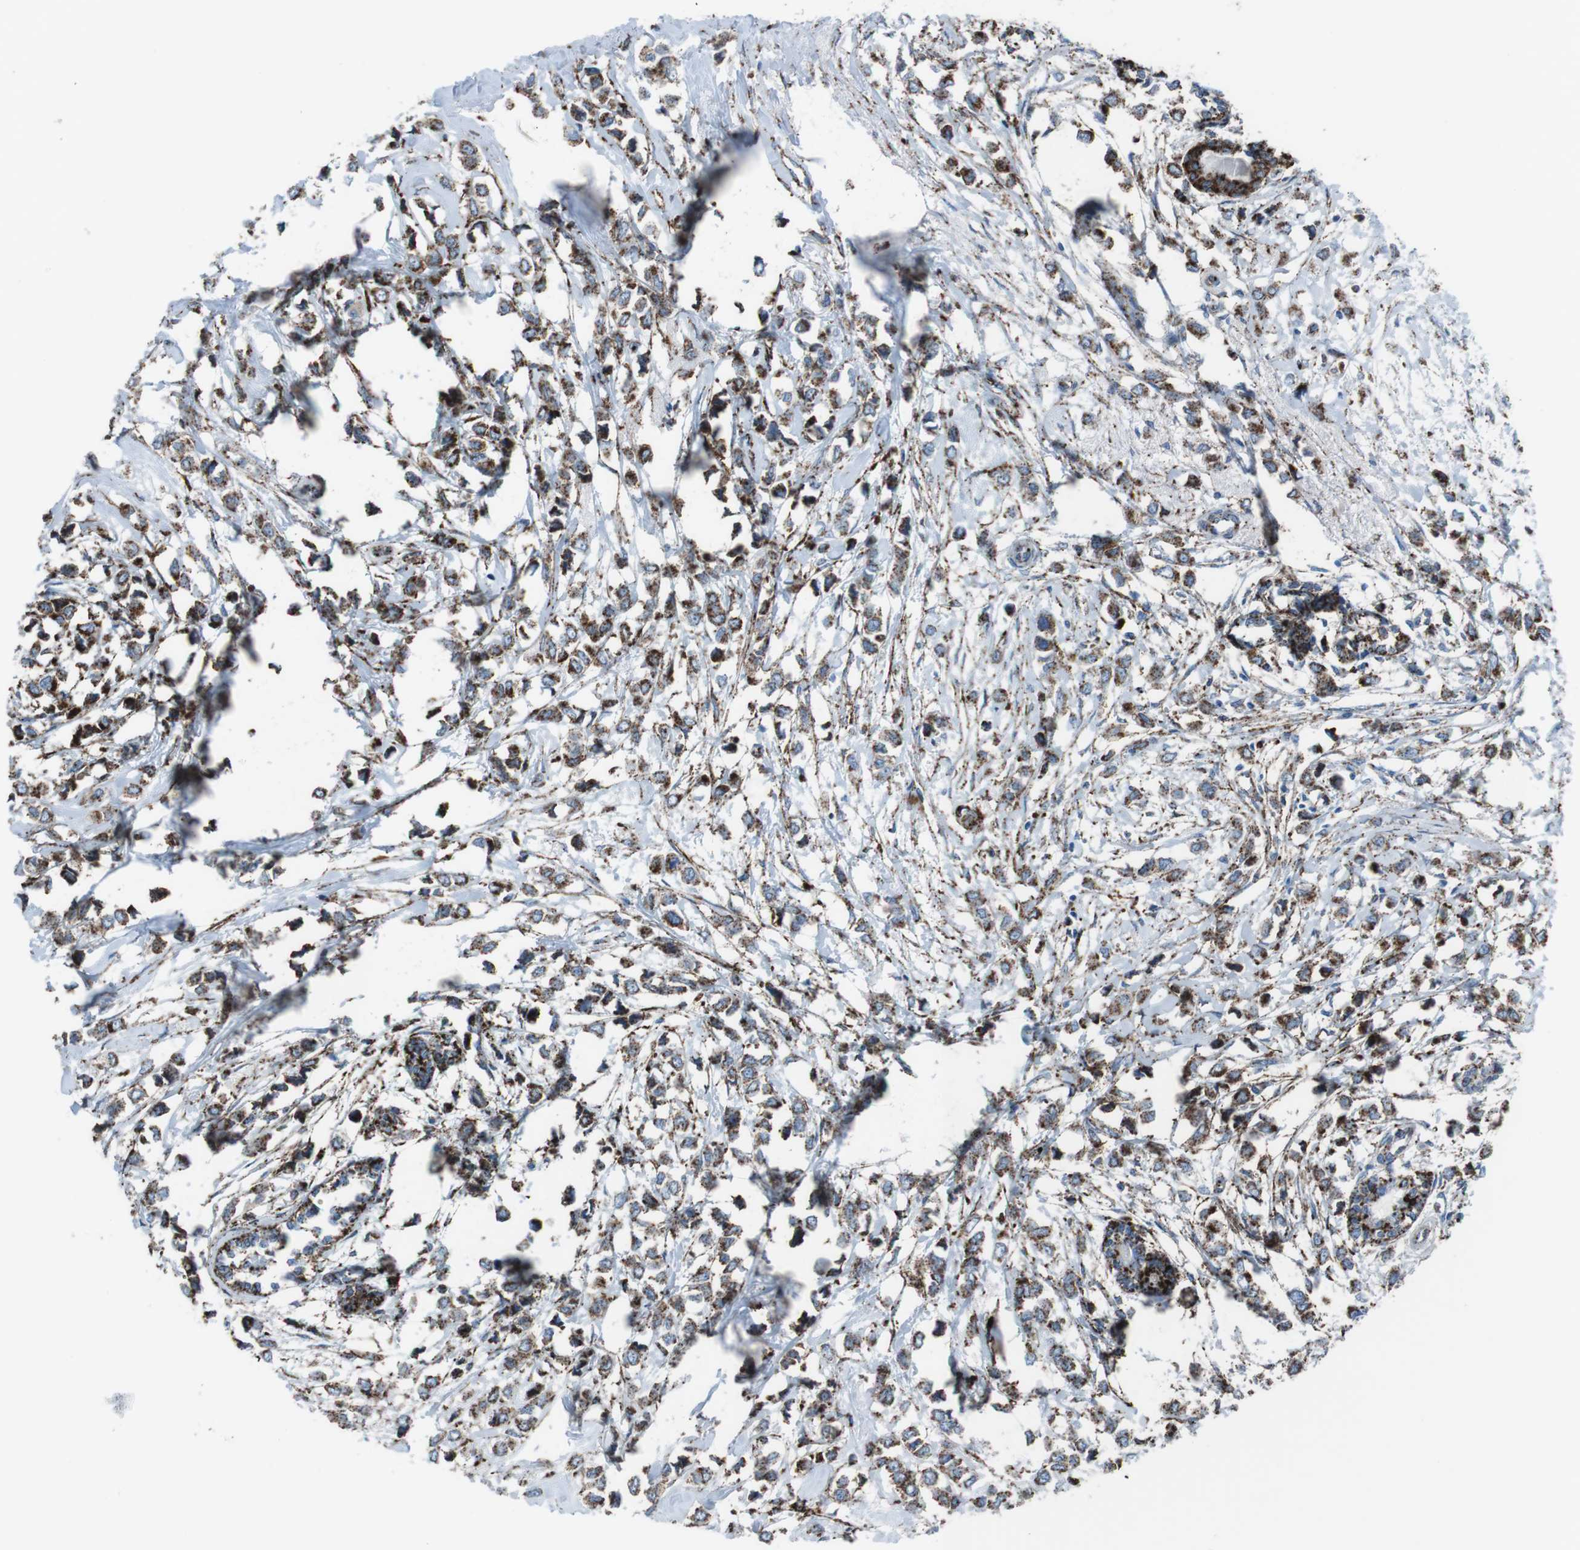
{"staining": {"intensity": "moderate", "quantity": ">75%", "location": "cytoplasmic/membranous"}, "tissue": "breast cancer", "cell_type": "Tumor cells", "image_type": "cancer", "snomed": [{"axis": "morphology", "description": "Lobular carcinoma"}, {"axis": "topography", "description": "Breast"}], "caption": "Tumor cells demonstrate moderate cytoplasmic/membranous positivity in about >75% of cells in lobular carcinoma (breast). (IHC, brightfield microscopy, high magnification).", "gene": "SCARB2", "patient": {"sex": "female", "age": 51}}